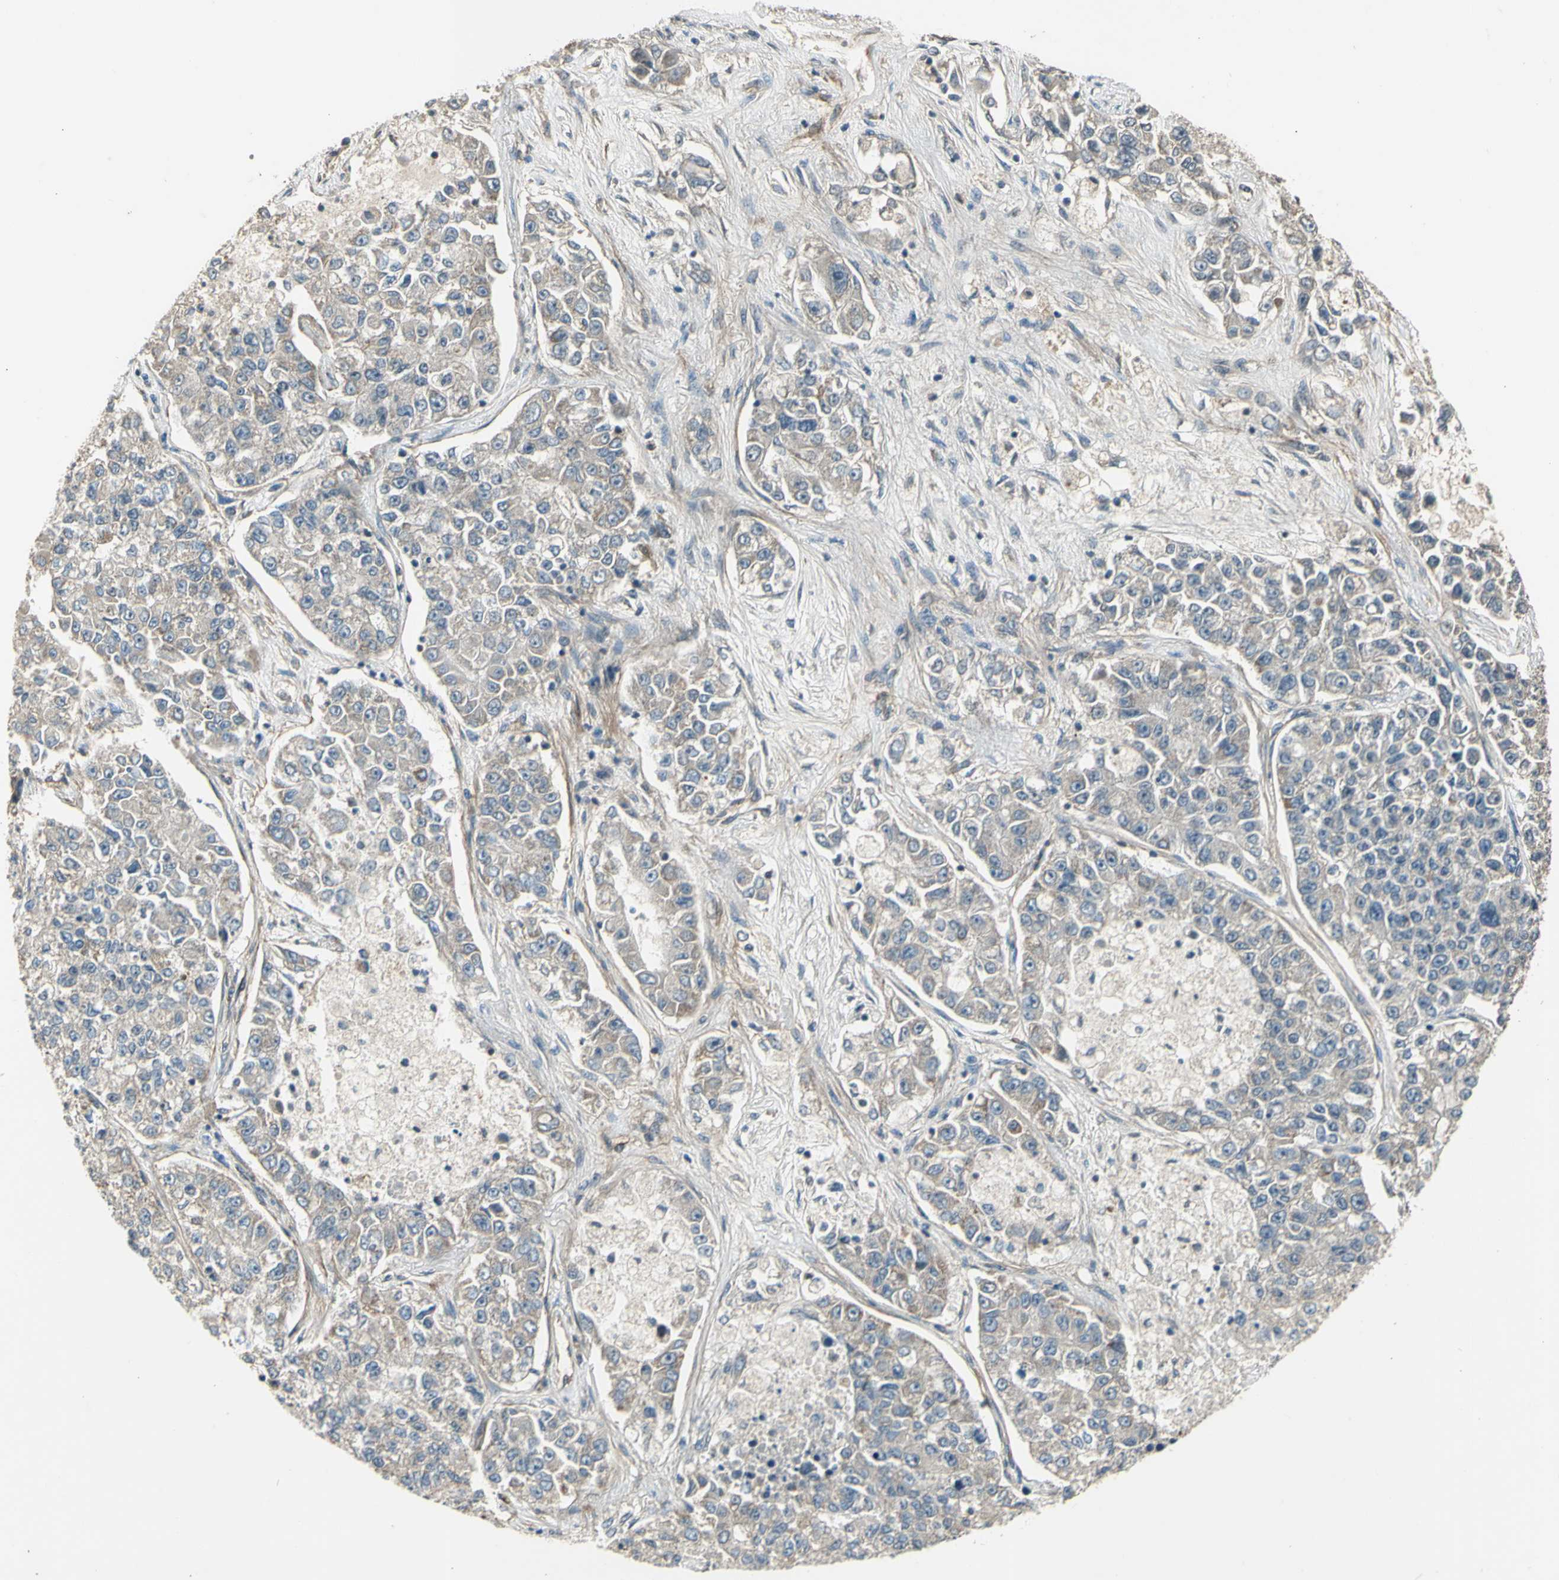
{"staining": {"intensity": "weak", "quantity": "<25%", "location": "cytoplasmic/membranous"}, "tissue": "lung cancer", "cell_type": "Tumor cells", "image_type": "cancer", "snomed": [{"axis": "morphology", "description": "Adenocarcinoma, NOS"}, {"axis": "topography", "description": "Lung"}], "caption": "Immunohistochemistry photomicrograph of neoplastic tissue: human lung adenocarcinoma stained with DAB (3,3'-diaminobenzidine) shows no significant protein staining in tumor cells.", "gene": "EFNB2", "patient": {"sex": "male", "age": 49}}